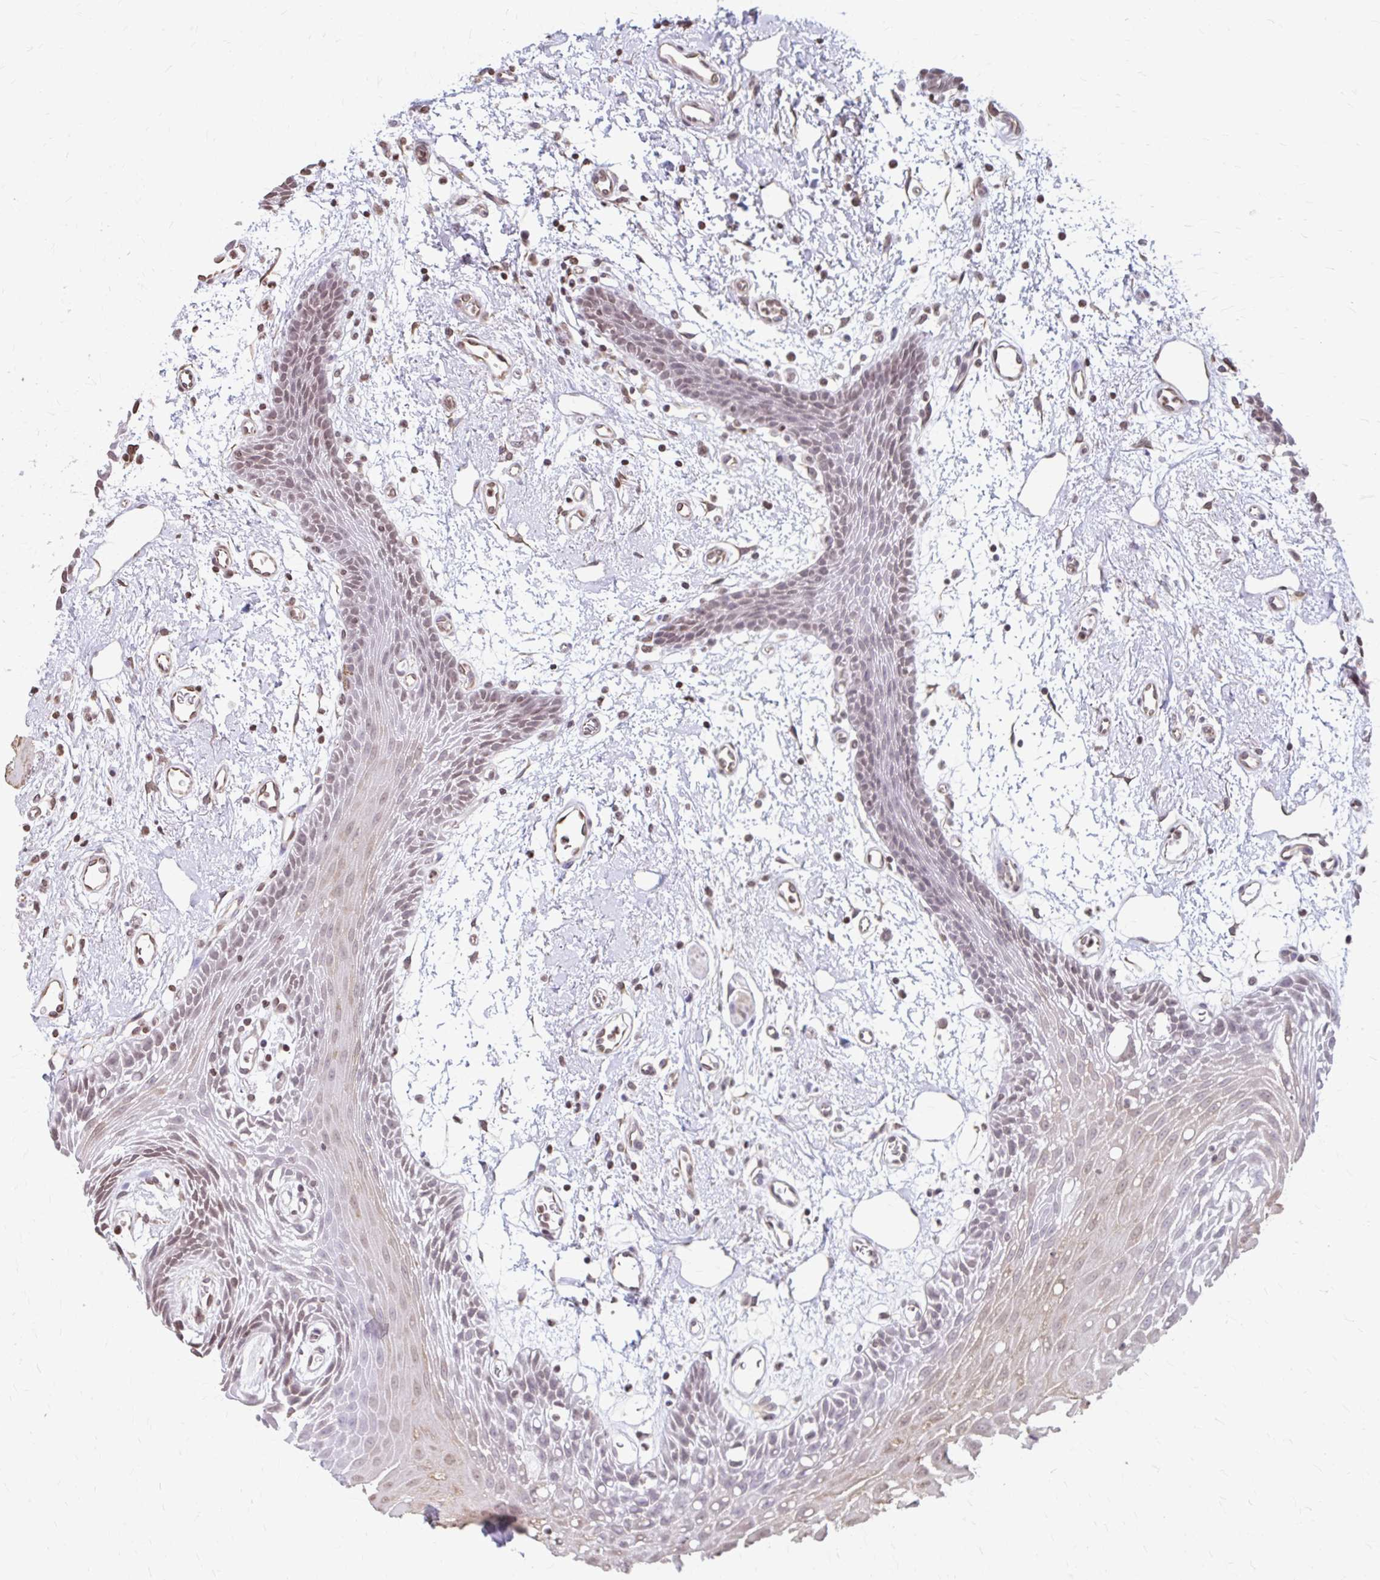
{"staining": {"intensity": "moderate", "quantity": "25%-75%", "location": "nuclear"}, "tissue": "oral mucosa", "cell_type": "Squamous epithelial cells", "image_type": "normal", "snomed": [{"axis": "morphology", "description": "Normal tissue, NOS"}, {"axis": "topography", "description": "Oral tissue"}], "caption": "Immunohistochemical staining of normal oral mucosa displays medium levels of moderate nuclear positivity in approximately 25%-75% of squamous epithelial cells.", "gene": "ORC3", "patient": {"sex": "female", "age": 59}}